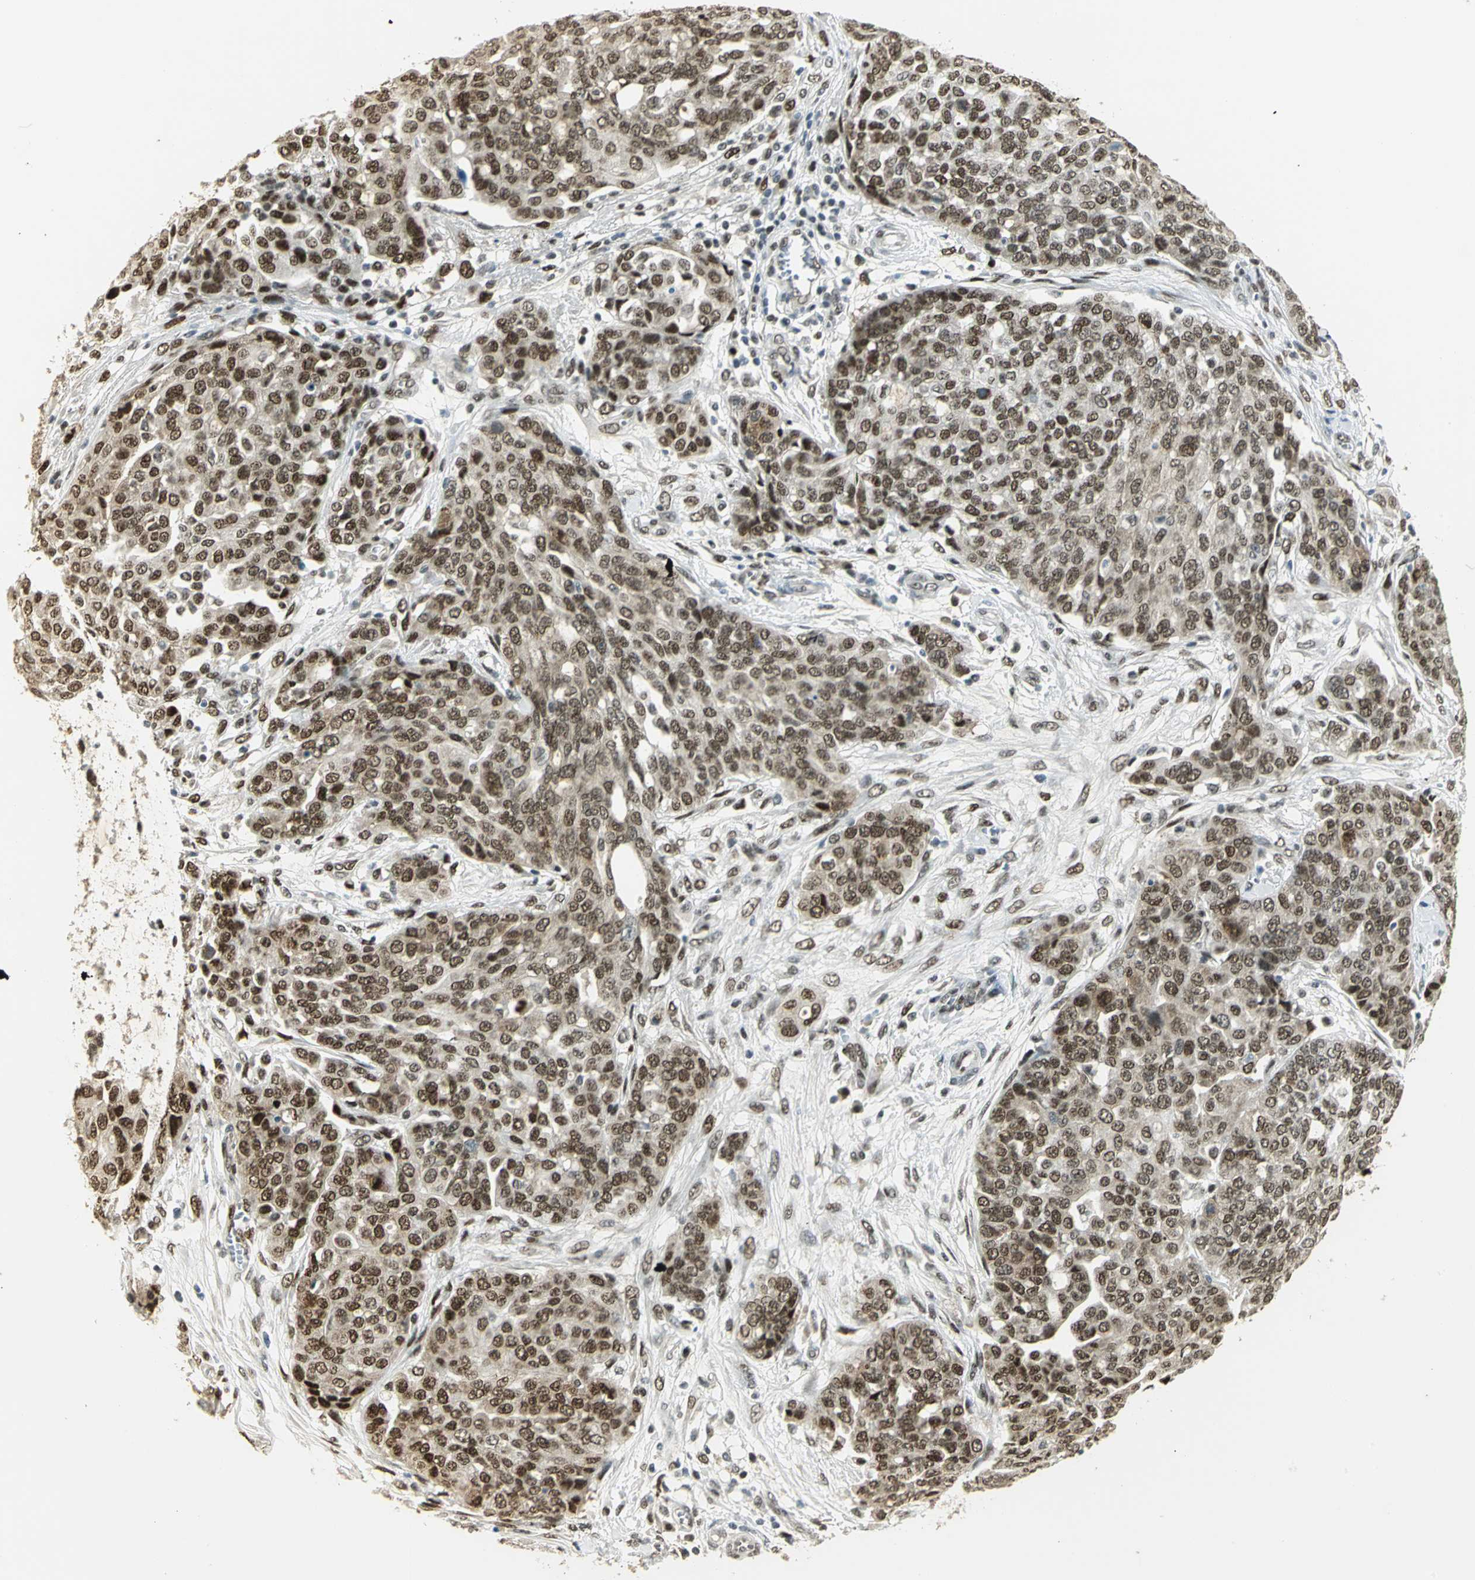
{"staining": {"intensity": "strong", "quantity": ">75%", "location": "nuclear"}, "tissue": "ovarian cancer", "cell_type": "Tumor cells", "image_type": "cancer", "snomed": [{"axis": "morphology", "description": "Cystadenocarcinoma, serous, NOS"}, {"axis": "topography", "description": "Soft tissue"}, {"axis": "topography", "description": "Ovary"}], "caption": "An image of human ovarian serous cystadenocarcinoma stained for a protein shows strong nuclear brown staining in tumor cells.", "gene": "AK6", "patient": {"sex": "female", "age": 57}}